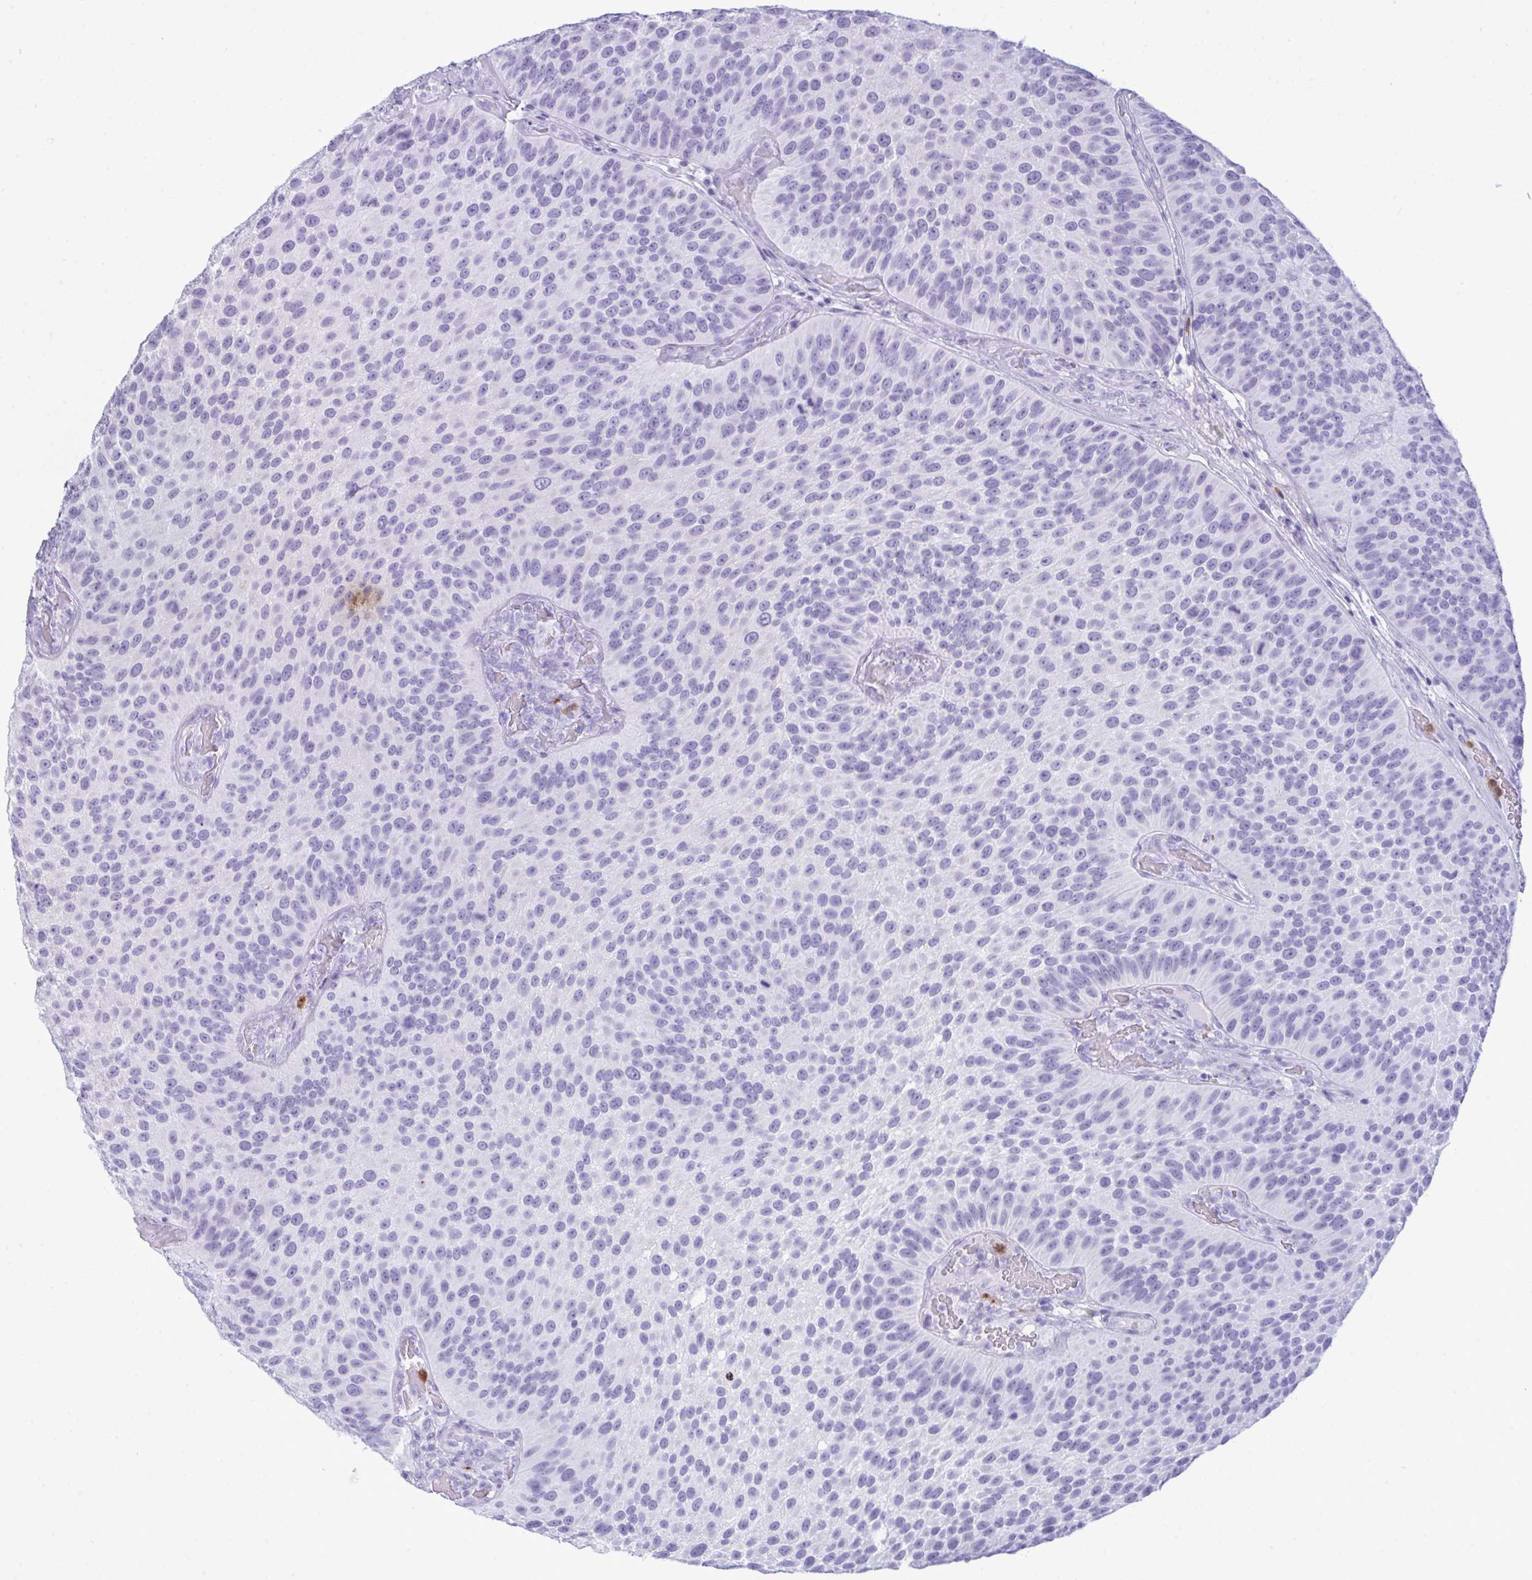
{"staining": {"intensity": "negative", "quantity": "none", "location": "none"}, "tissue": "urothelial cancer", "cell_type": "Tumor cells", "image_type": "cancer", "snomed": [{"axis": "morphology", "description": "Urothelial carcinoma, Low grade"}, {"axis": "topography", "description": "Urinary bladder"}], "caption": "Micrograph shows no significant protein expression in tumor cells of urothelial cancer.", "gene": "ARHGAP42", "patient": {"sex": "male", "age": 76}}